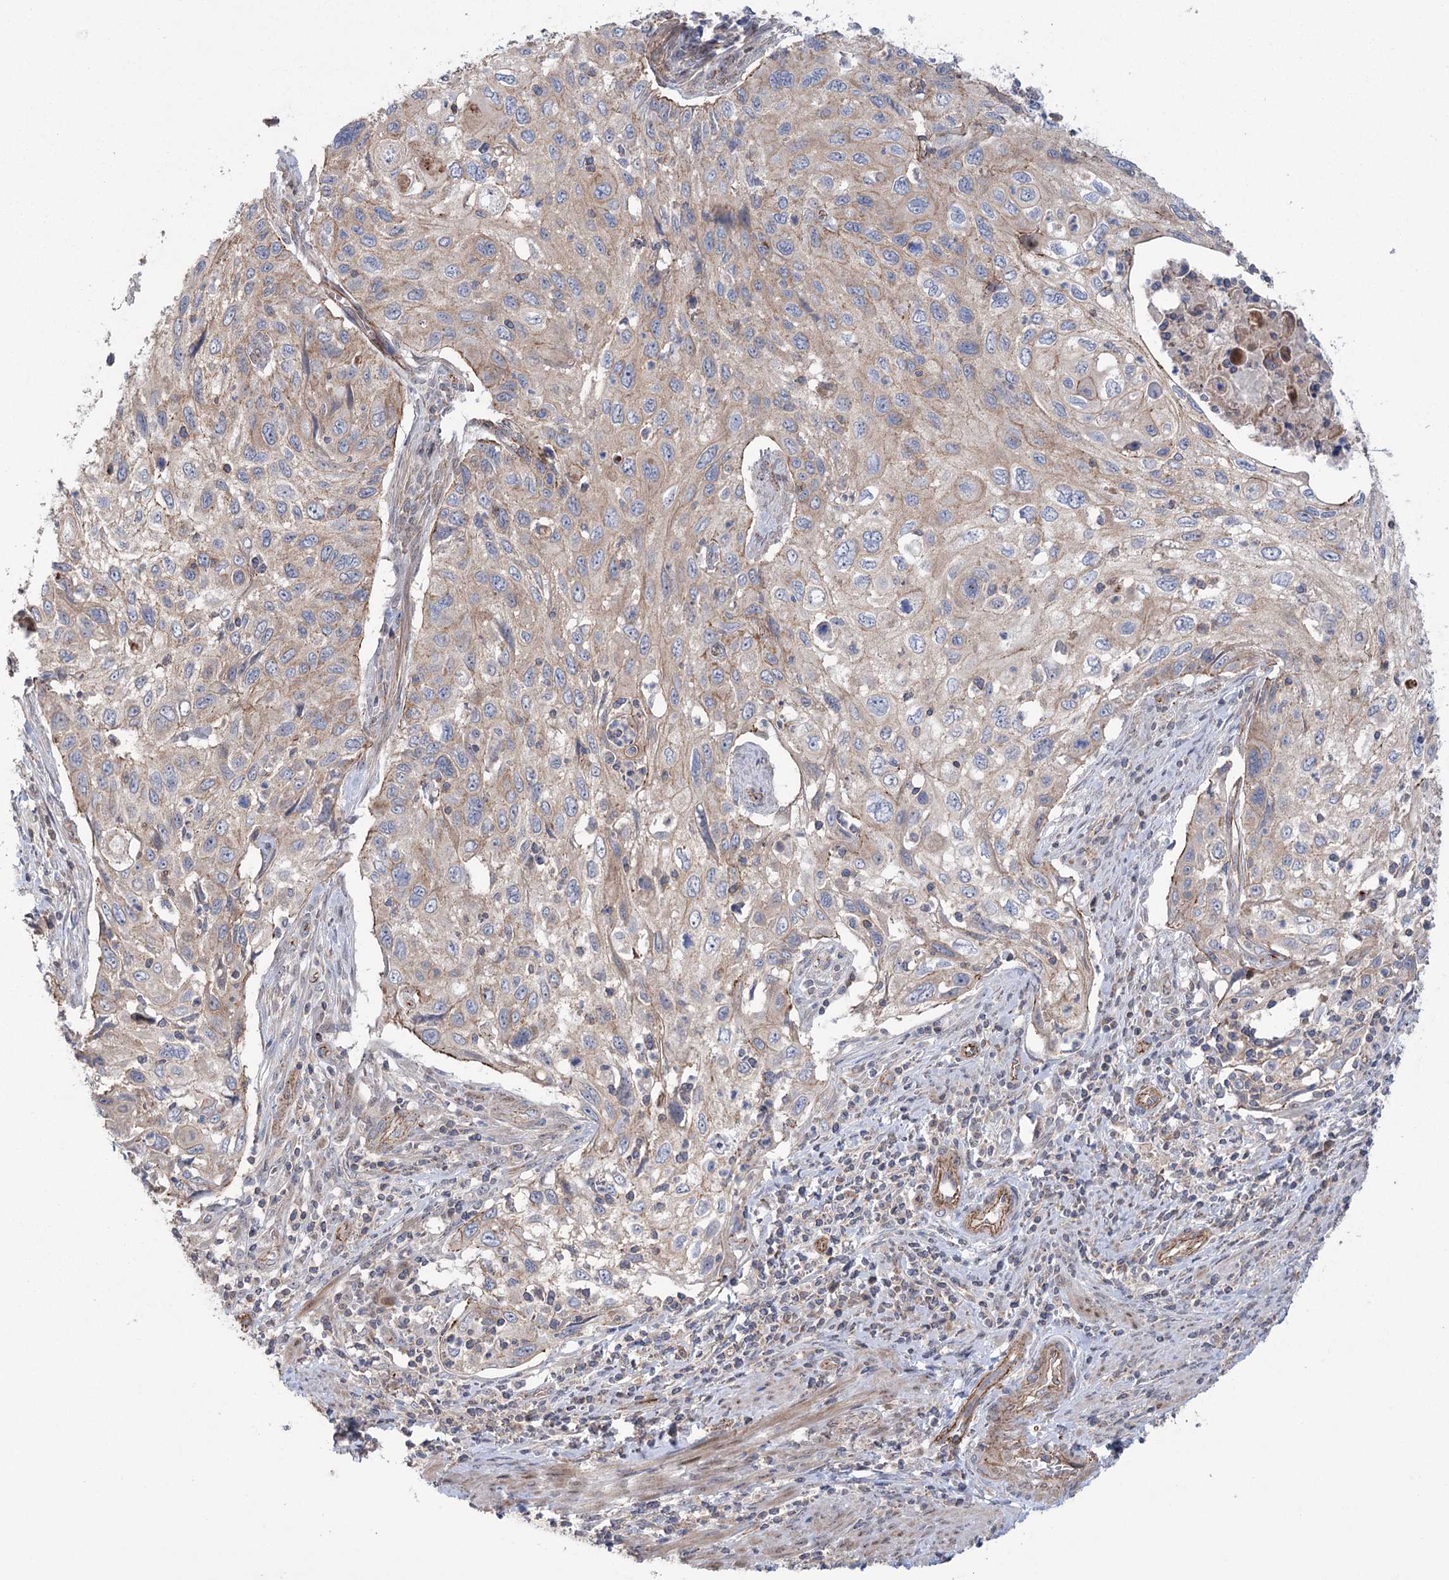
{"staining": {"intensity": "weak", "quantity": "25%-75%", "location": "cytoplasmic/membranous"}, "tissue": "cervical cancer", "cell_type": "Tumor cells", "image_type": "cancer", "snomed": [{"axis": "morphology", "description": "Squamous cell carcinoma, NOS"}, {"axis": "topography", "description": "Cervix"}], "caption": "A low amount of weak cytoplasmic/membranous expression is present in about 25%-75% of tumor cells in squamous cell carcinoma (cervical) tissue. (brown staining indicates protein expression, while blue staining denotes nuclei).", "gene": "TRIM71", "patient": {"sex": "female", "age": 70}}